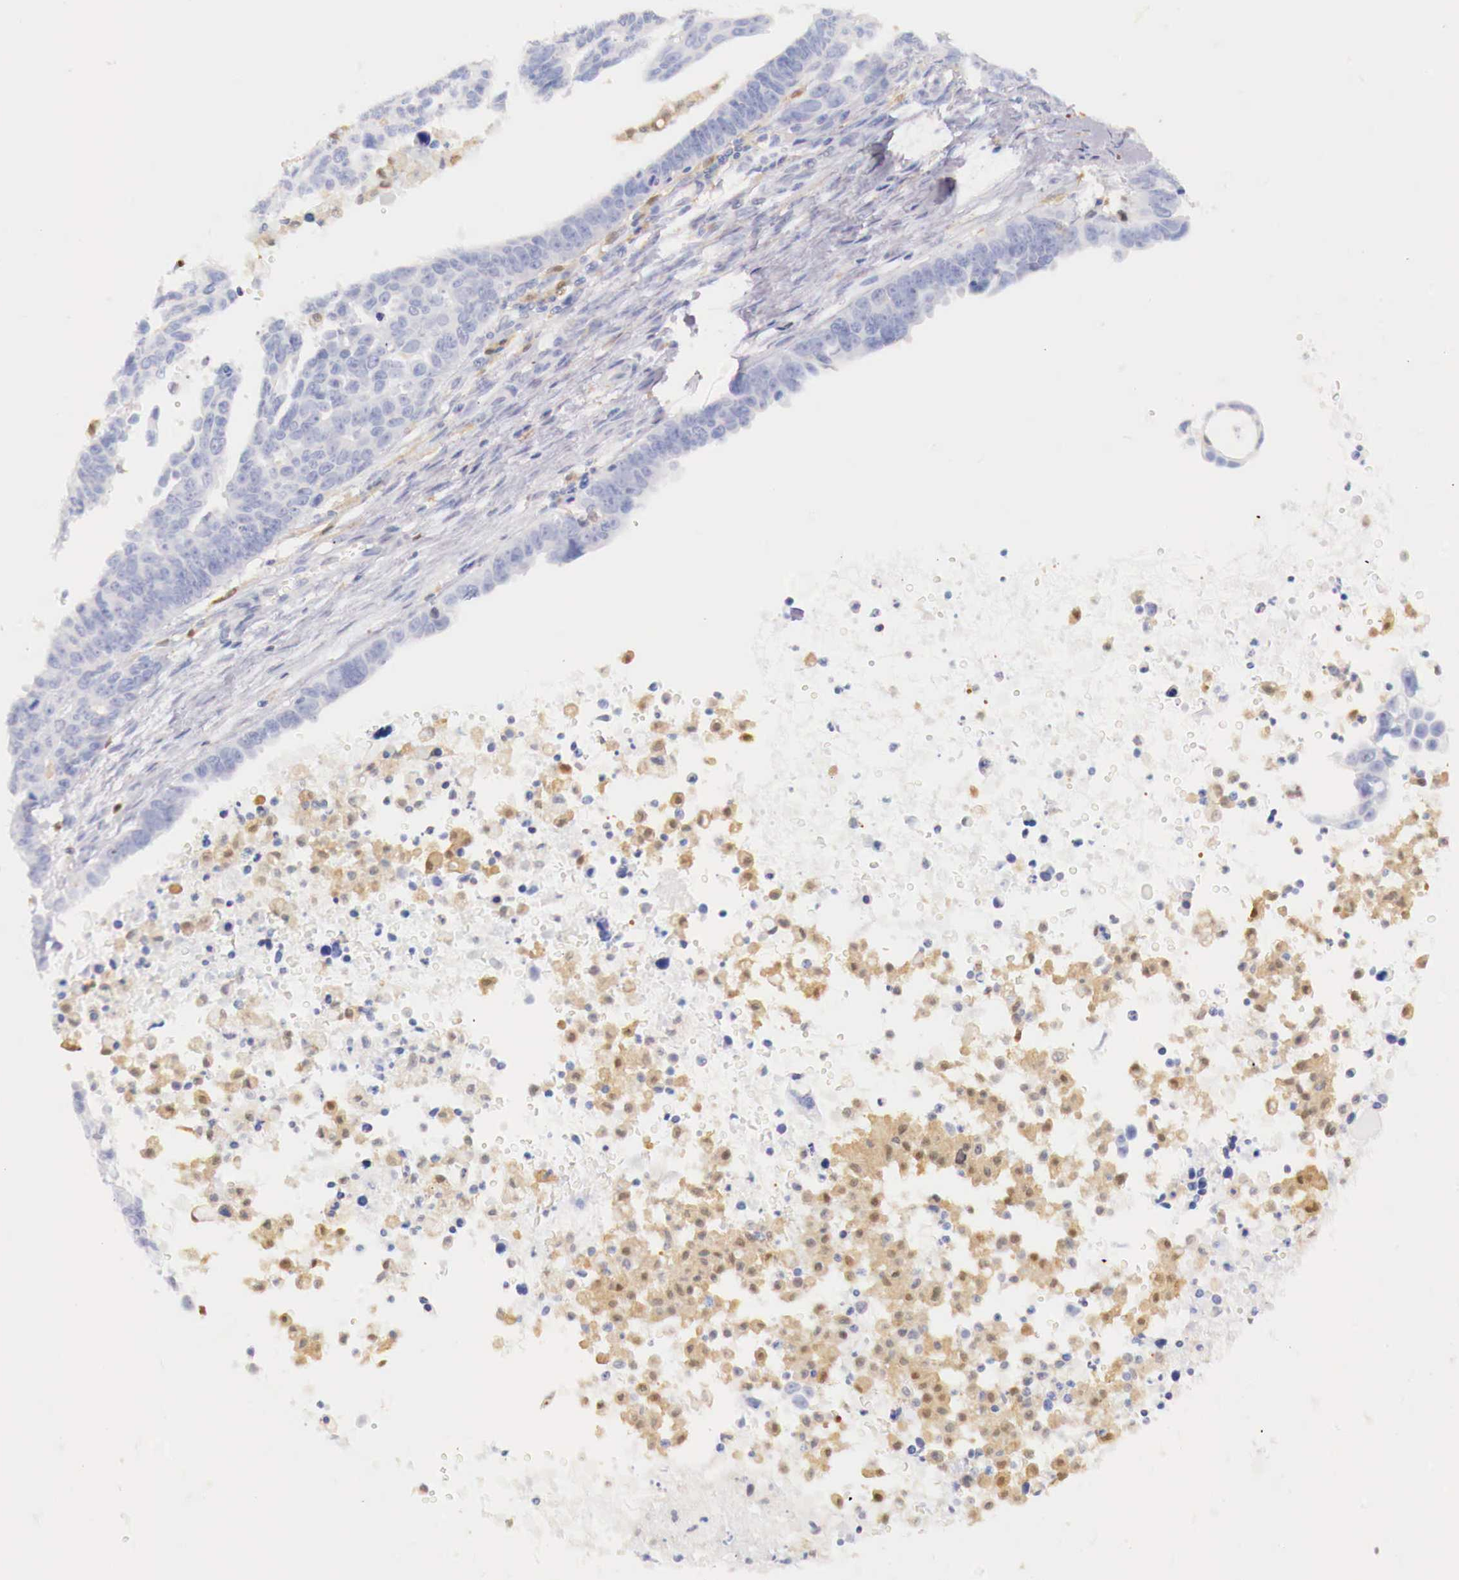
{"staining": {"intensity": "negative", "quantity": "none", "location": "none"}, "tissue": "ovarian cancer", "cell_type": "Tumor cells", "image_type": "cancer", "snomed": [{"axis": "morphology", "description": "Carcinoma, endometroid"}, {"axis": "morphology", "description": "Cystadenocarcinoma, serous, NOS"}, {"axis": "topography", "description": "Ovary"}], "caption": "Photomicrograph shows no significant protein expression in tumor cells of serous cystadenocarcinoma (ovarian).", "gene": "RENBP", "patient": {"sex": "female", "age": 45}}